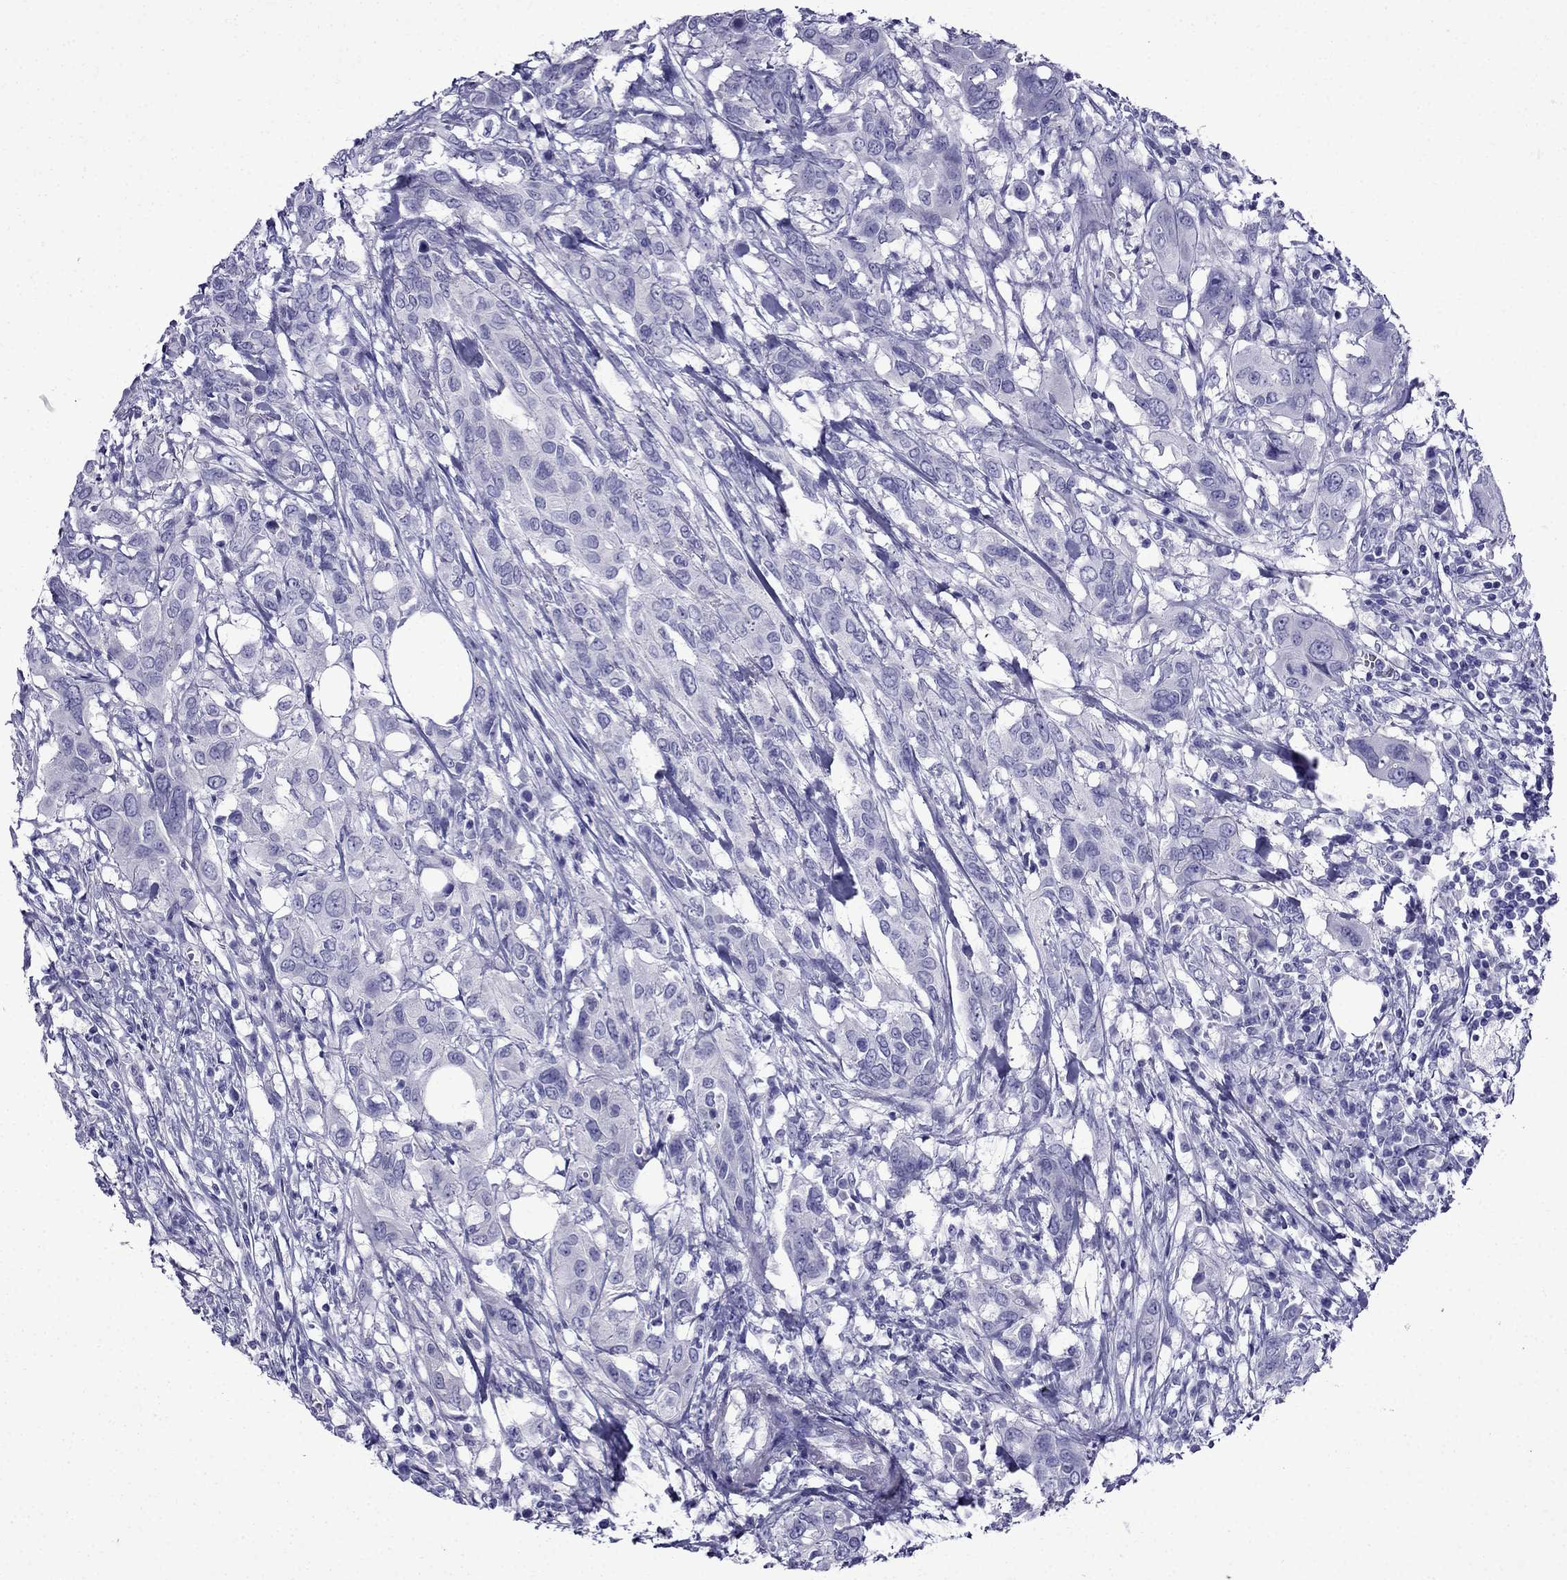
{"staining": {"intensity": "negative", "quantity": "none", "location": "none"}, "tissue": "urothelial cancer", "cell_type": "Tumor cells", "image_type": "cancer", "snomed": [{"axis": "morphology", "description": "Urothelial carcinoma, NOS"}, {"axis": "morphology", "description": "Urothelial carcinoma, High grade"}, {"axis": "topography", "description": "Urinary bladder"}], "caption": "This is an immunohistochemistry micrograph of transitional cell carcinoma. There is no expression in tumor cells.", "gene": "ERC2", "patient": {"sex": "male", "age": 63}}